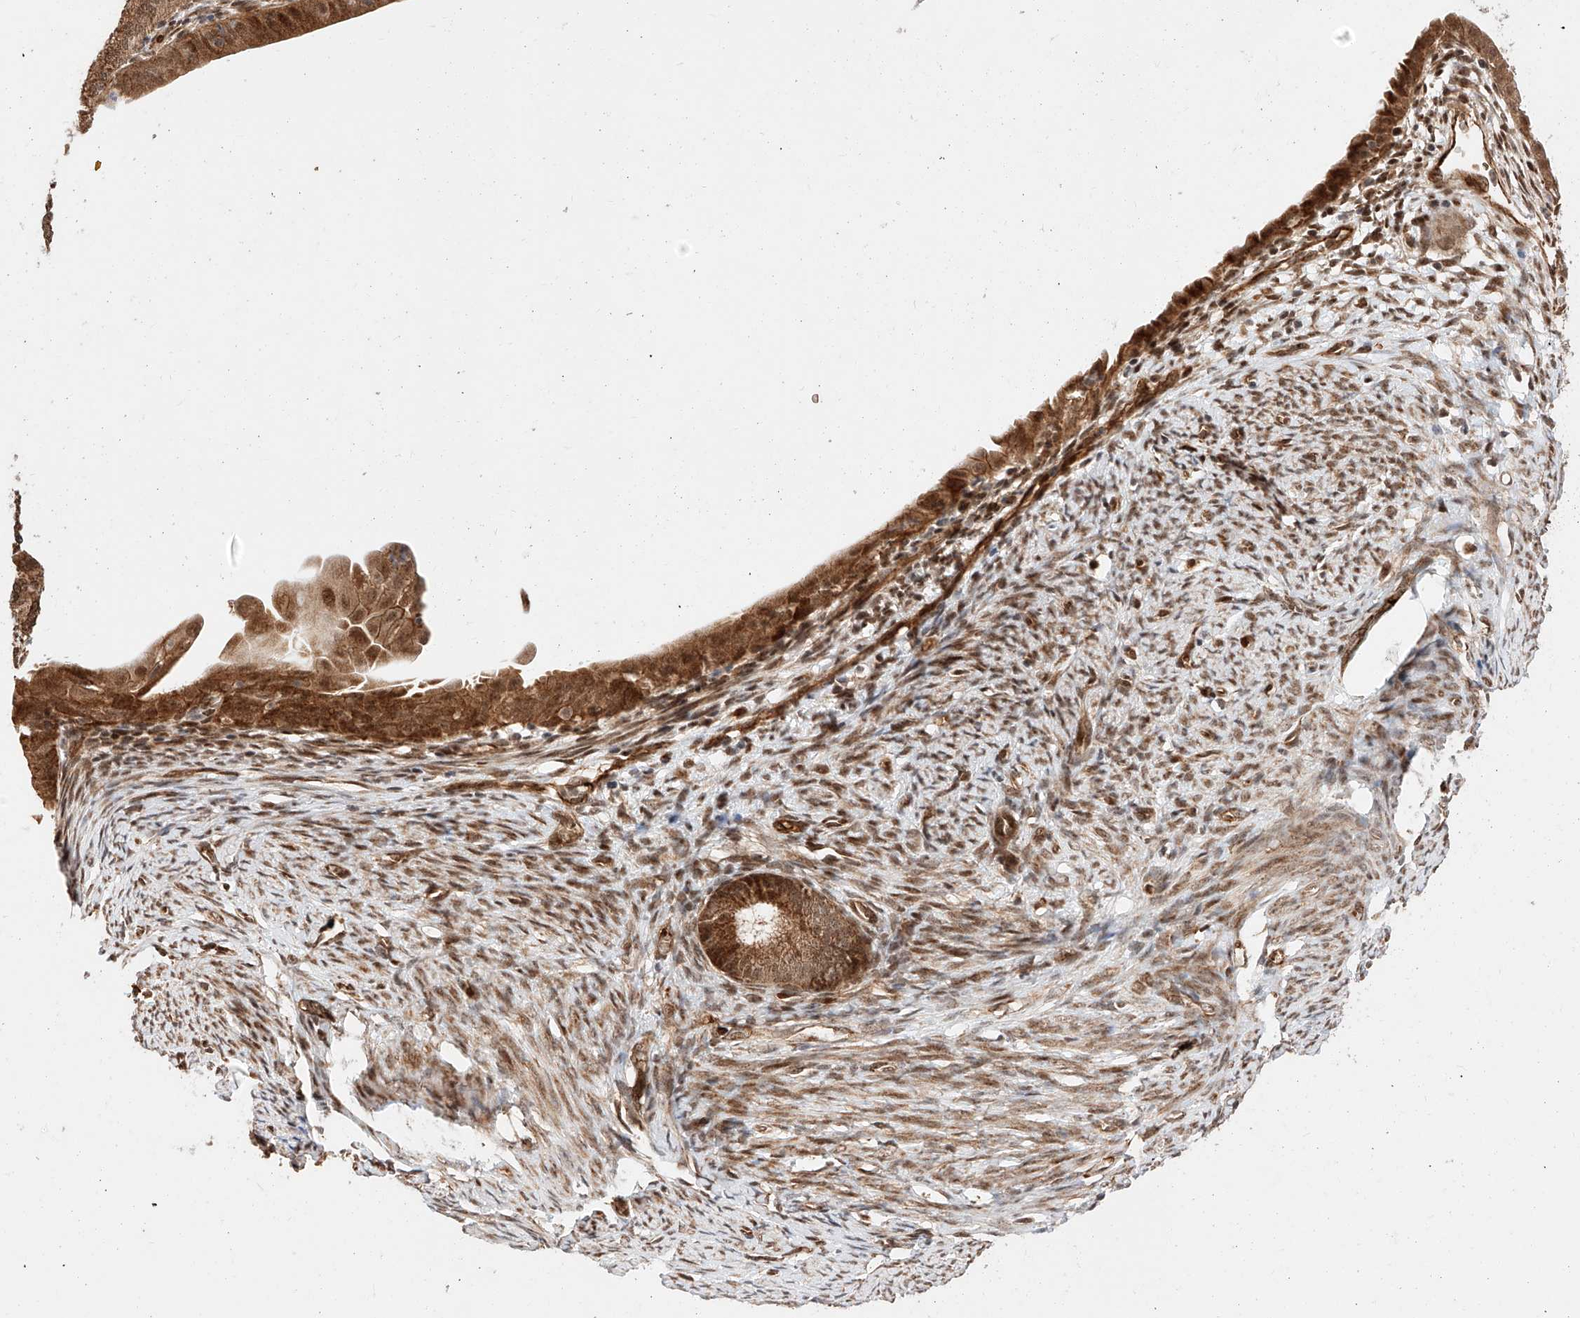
{"staining": {"intensity": "moderate", "quantity": ">75%", "location": "cytoplasmic/membranous,nuclear"}, "tissue": "endometrial cancer", "cell_type": "Tumor cells", "image_type": "cancer", "snomed": [{"axis": "morphology", "description": "Adenocarcinoma, NOS"}, {"axis": "topography", "description": "Endometrium"}], "caption": "Protein analysis of adenocarcinoma (endometrial) tissue demonstrates moderate cytoplasmic/membranous and nuclear positivity in approximately >75% of tumor cells. (DAB (3,3'-diaminobenzidine) IHC, brown staining for protein, blue staining for nuclei).", "gene": "THTPA", "patient": {"sex": "female", "age": 51}}